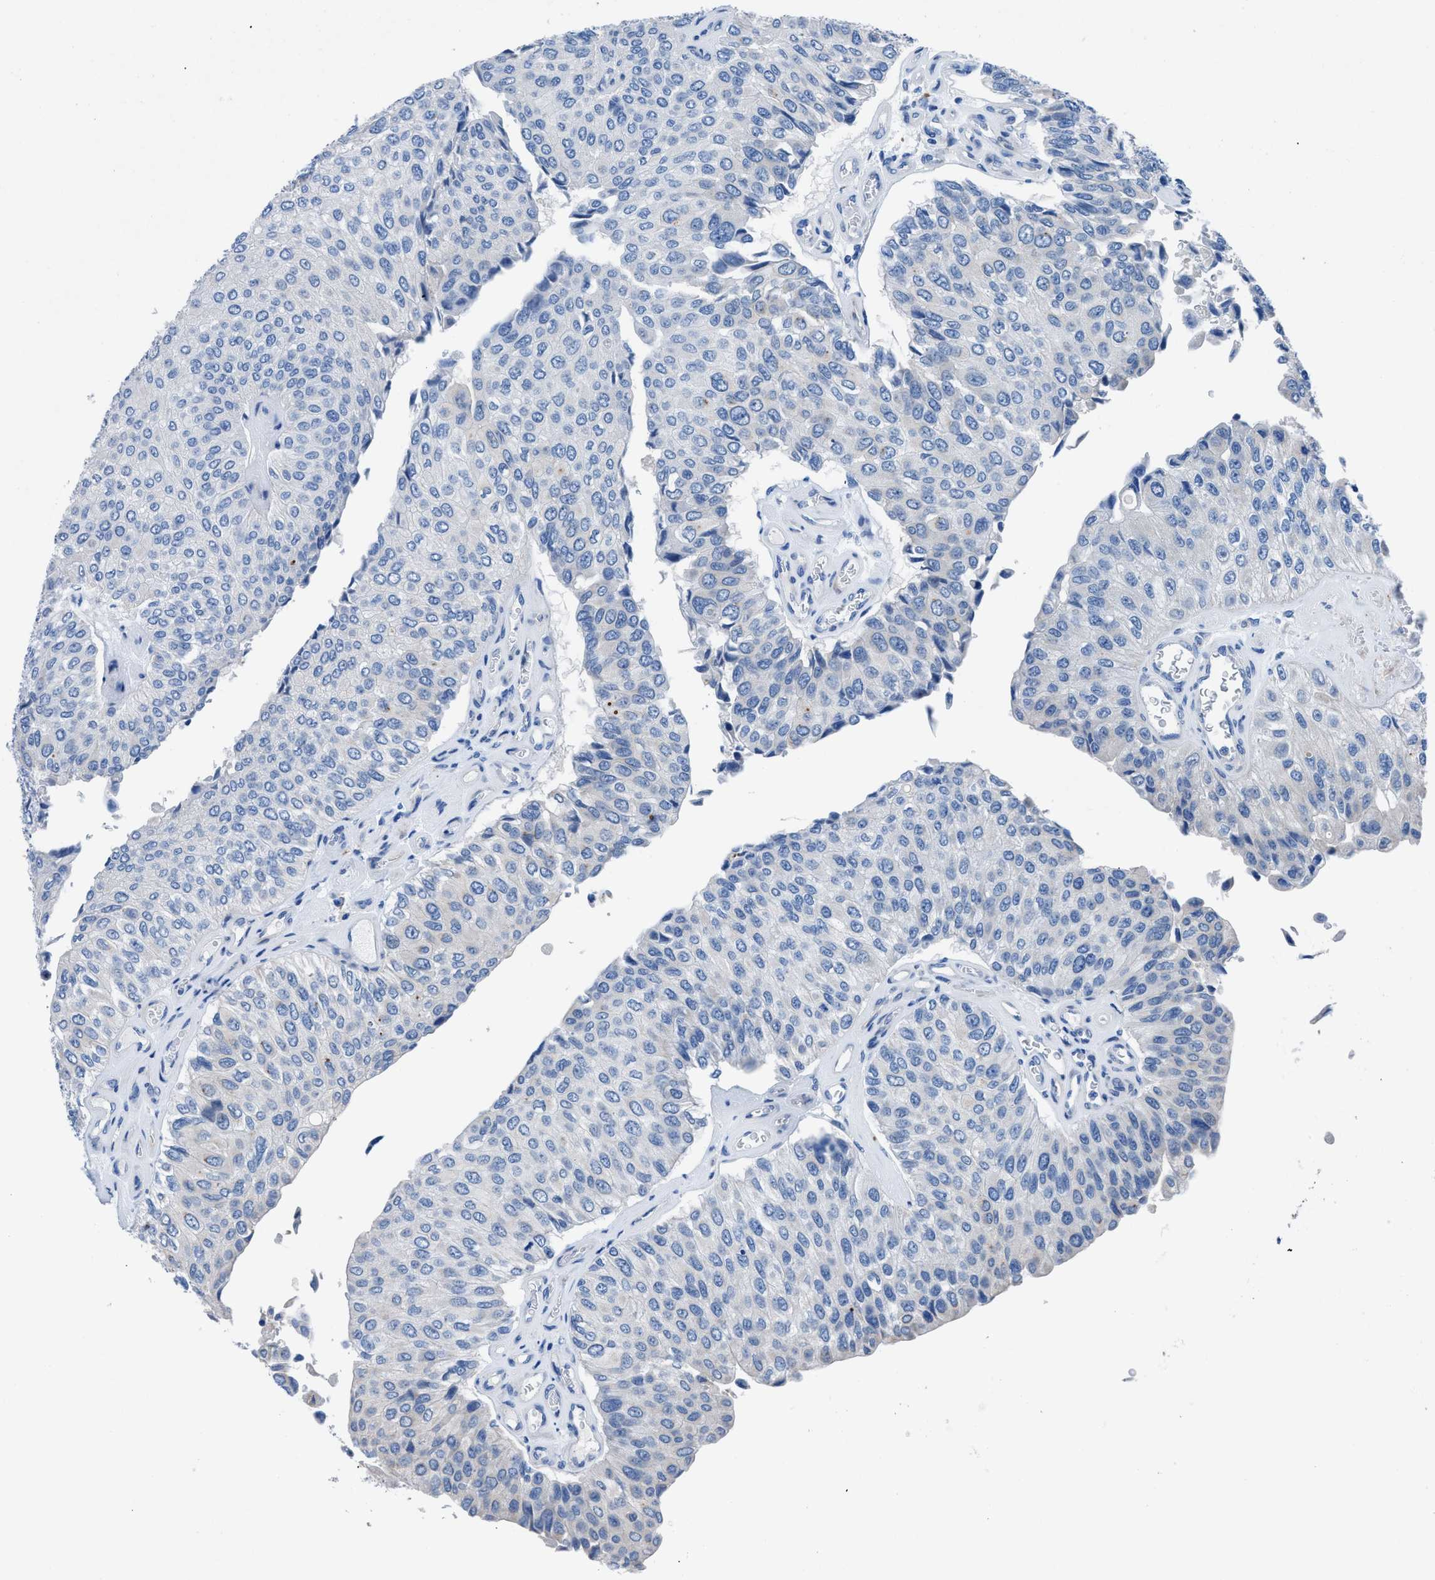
{"staining": {"intensity": "negative", "quantity": "none", "location": "none"}, "tissue": "urothelial cancer", "cell_type": "Tumor cells", "image_type": "cancer", "snomed": [{"axis": "morphology", "description": "Urothelial carcinoma, High grade"}, {"axis": "topography", "description": "Kidney"}, {"axis": "topography", "description": "Urinary bladder"}], "caption": "Tumor cells show no significant staining in high-grade urothelial carcinoma. (IHC, brightfield microscopy, high magnification).", "gene": "UAP1", "patient": {"sex": "male", "age": 77}}